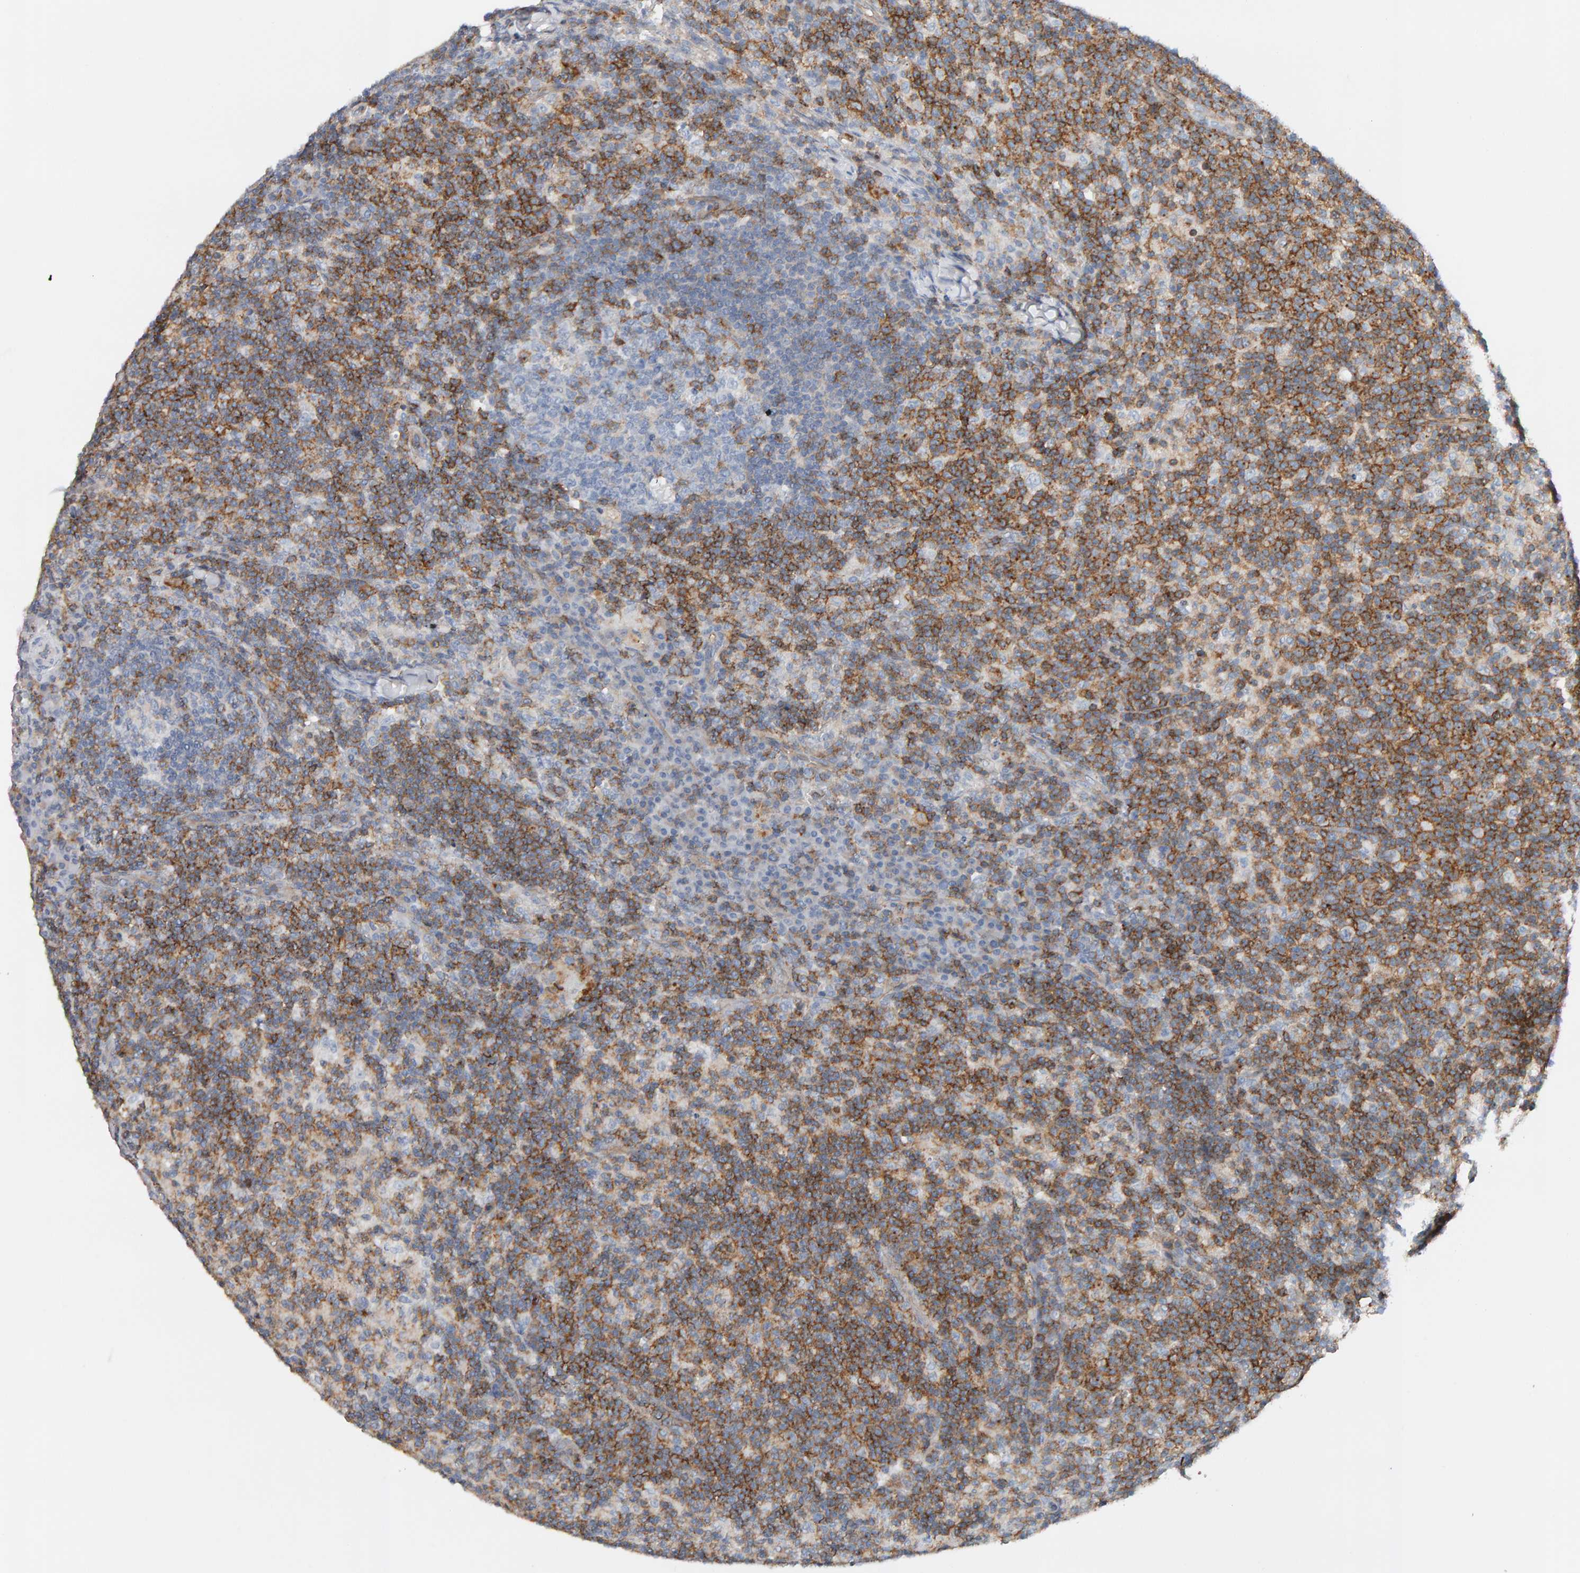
{"staining": {"intensity": "moderate", "quantity": "25%-75%", "location": "cytoplasmic/membranous"}, "tissue": "lymph node", "cell_type": "Germinal center cells", "image_type": "normal", "snomed": [{"axis": "morphology", "description": "Normal tissue, NOS"}, {"axis": "morphology", "description": "Inflammation, NOS"}, {"axis": "topography", "description": "Lymph node"}], "caption": "Protein staining of normal lymph node reveals moderate cytoplasmic/membranous staining in approximately 25%-75% of germinal center cells. (DAB = brown stain, brightfield microscopy at high magnification).", "gene": "FYN", "patient": {"sex": "male", "age": 55}}